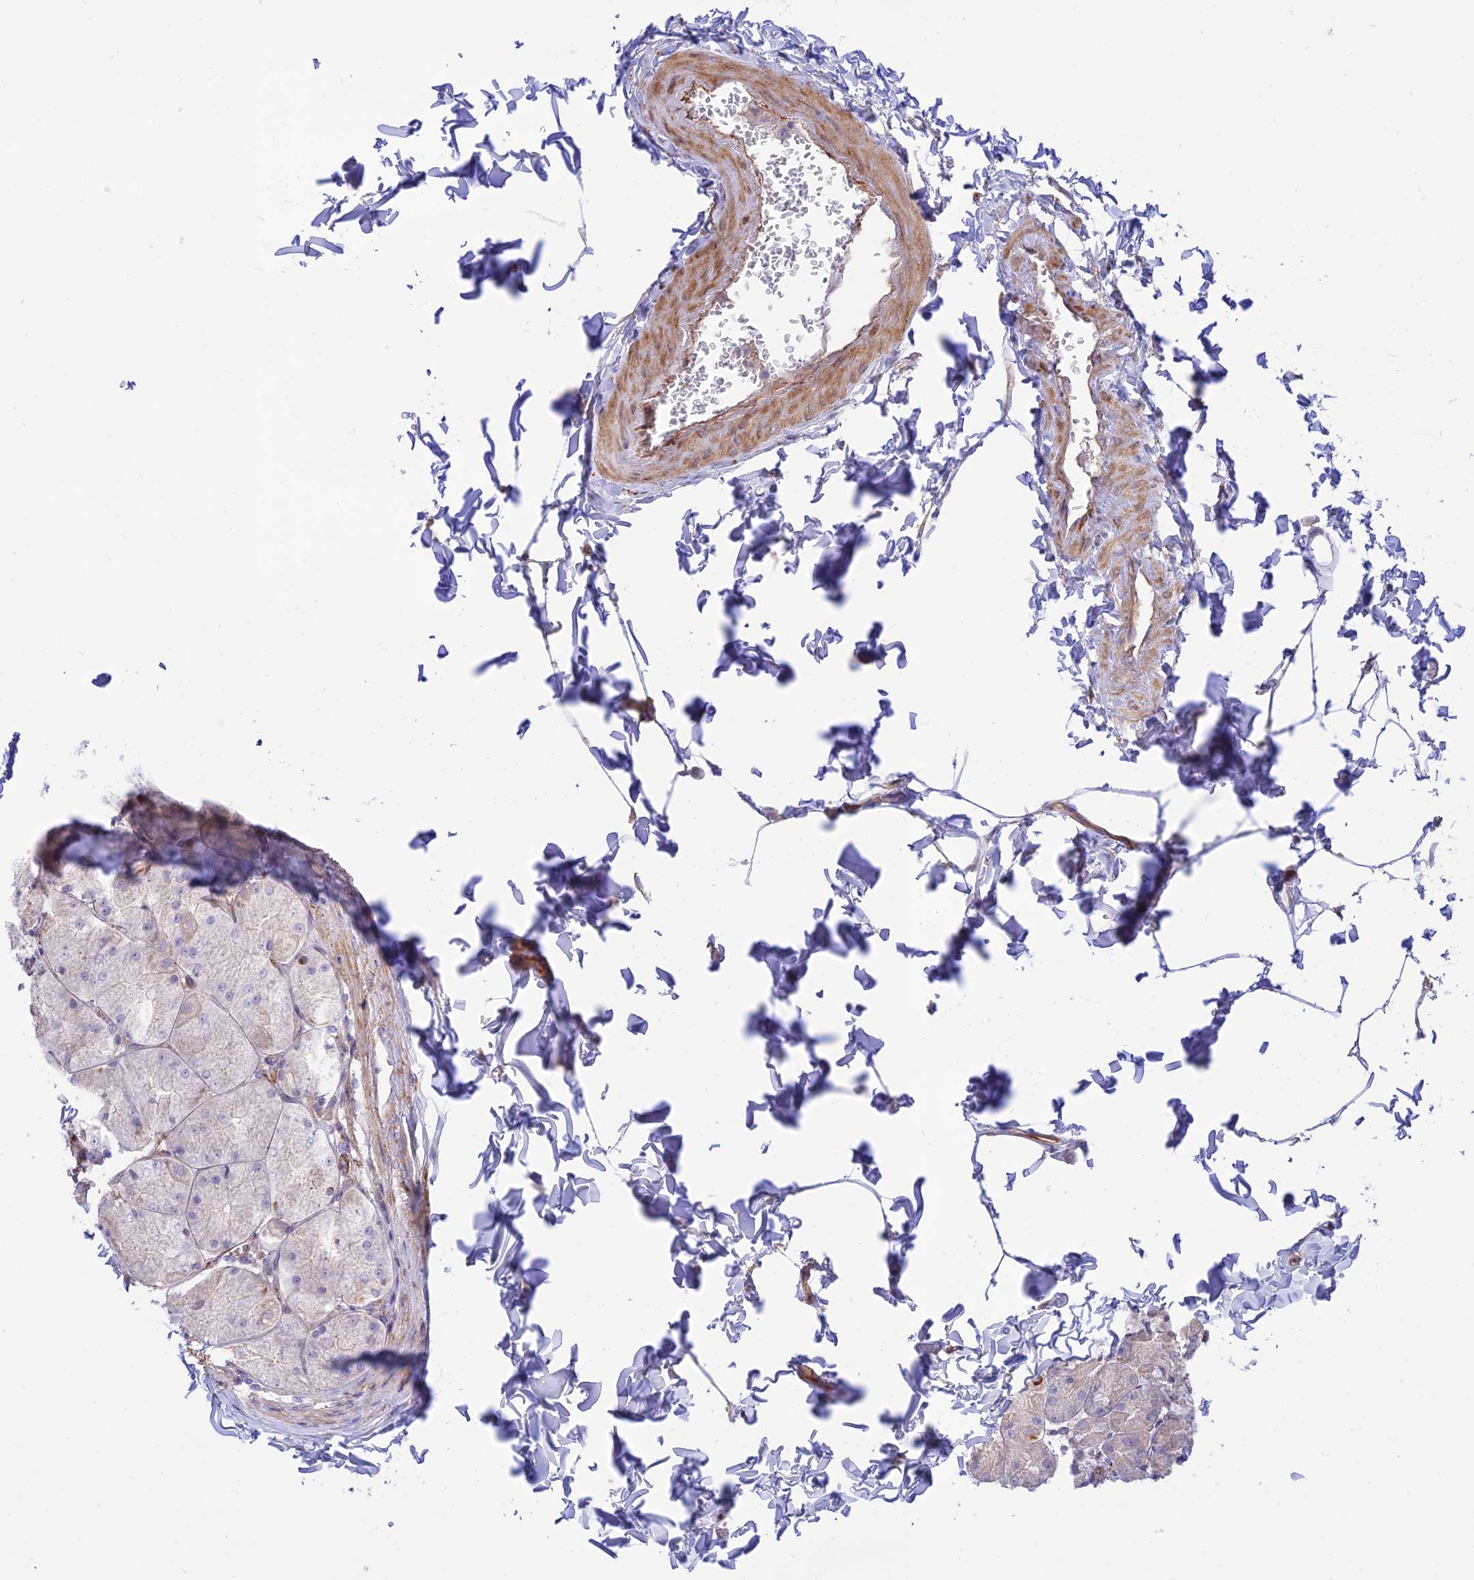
{"staining": {"intensity": "negative", "quantity": "none", "location": "none"}, "tissue": "stomach", "cell_type": "Glandular cells", "image_type": "normal", "snomed": [{"axis": "morphology", "description": "Normal tissue, NOS"}, {"axis": "topography", "description": "Stomach, upper"}], "caption": "Immunohistochemistry (IHC) histopathology image of benign stomach stained for a protein (brown), which demonstrates no expression in glandular cells. Brightfield microscopy of IHC stained with DAB (brown) and hematoxylin (blue), captured at high magnification.", "gene": "KCNAB1", "patient": {"sex": "female", "age": 56}}